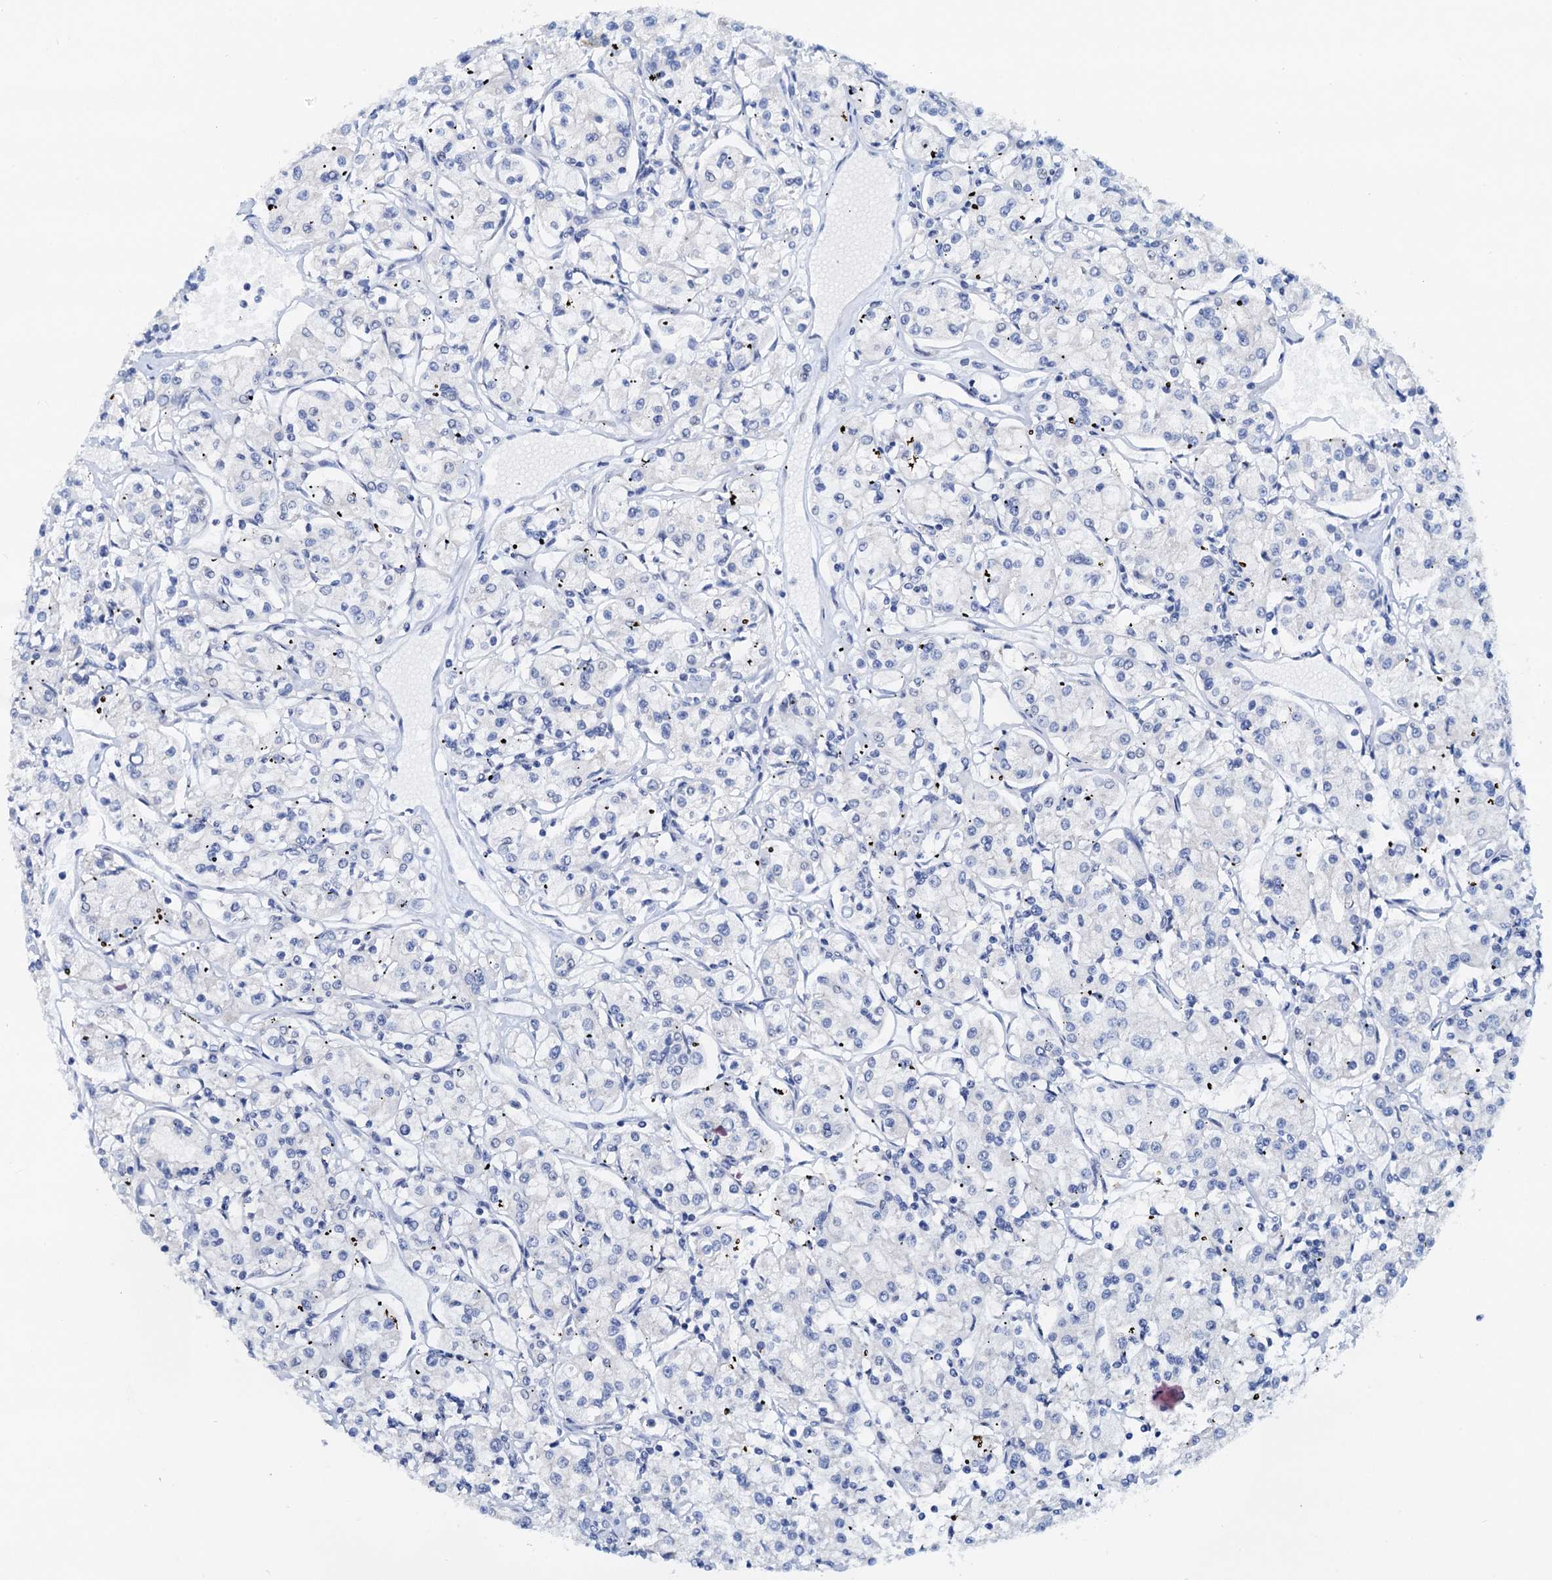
{"staining": {"intensity": "negative", "quantity": "none", "location": "none"}, "tissue": "renal cancer", "cell_type": "Tumor cells", "image_type": "cancer", "snomed": [{"axis": "morphology", "description": "Adenocarcinoma, NOS"}, {"axis": "topography", "description": "Kidney"}], "caption": "Renal adenocarcinoma was stained to show a protein in brown. There is no significant staining in tumor cells. (Stains: DAB immunohistochemistry with hematoxylin counter stain, Microscopy: brightfield microscopy at high magnification).", "gene": "PTGES3", "patient": {"sex": "female", "age": 59}}